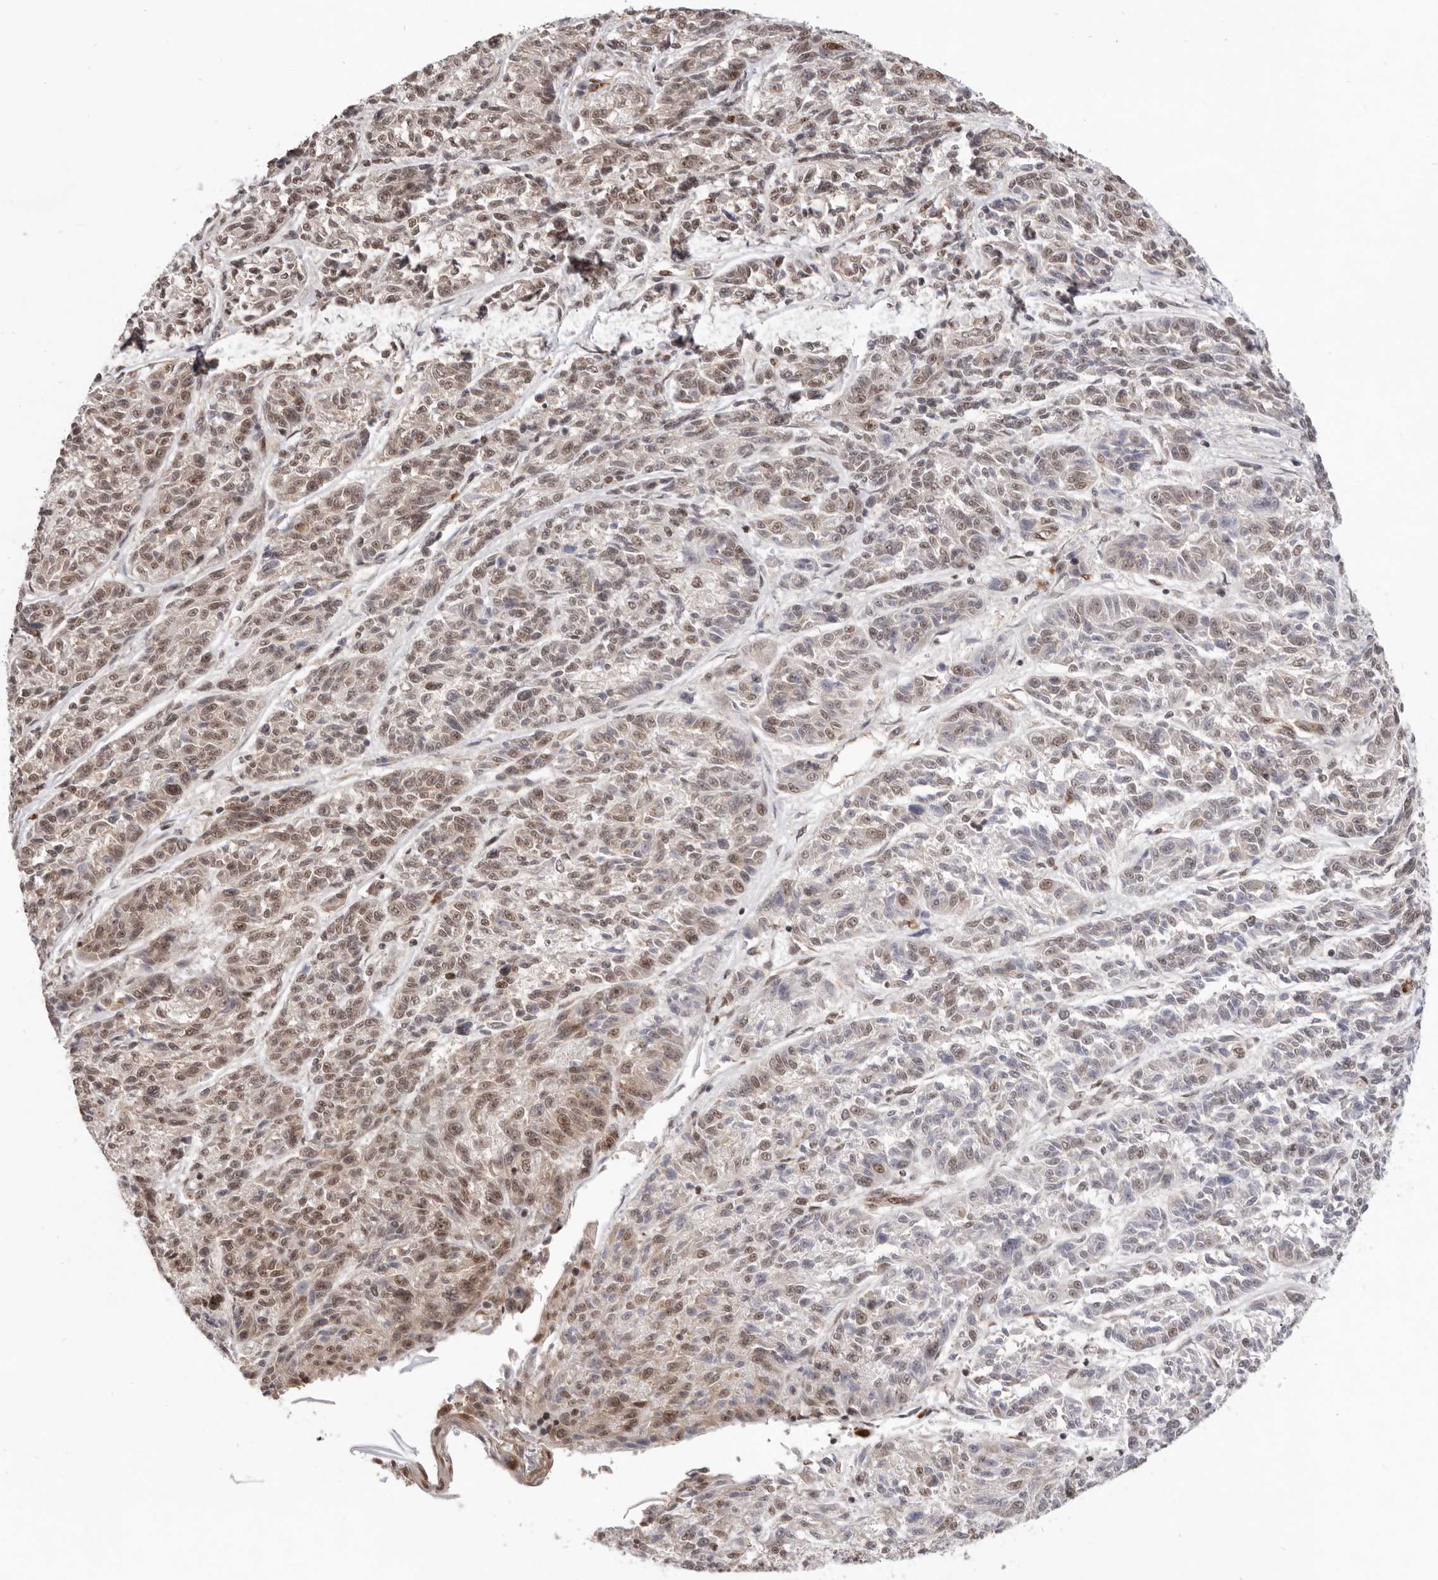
{"staining": {"intensity": "moderate", "quantity": "25%-75%", "location": "nuclear"}, "tissue": "melanoma", "cell_type": "Tumor cells", "image_type": "cancer", "snomed": [{"axis": "morphology", "description": "Malignant melanoma, NOS"}, {"axis": "topography", "description": "Skin"}], "caption": "Immunohistochemical staining of human melanoma displays moderate nuclear protein expression in about 25%-75% of tumor cells. Ihc stains the protein in brown and the nuclei are stained blue.", "gene": "CHTOP", "patient": {"sex": "male", "age": 53}}